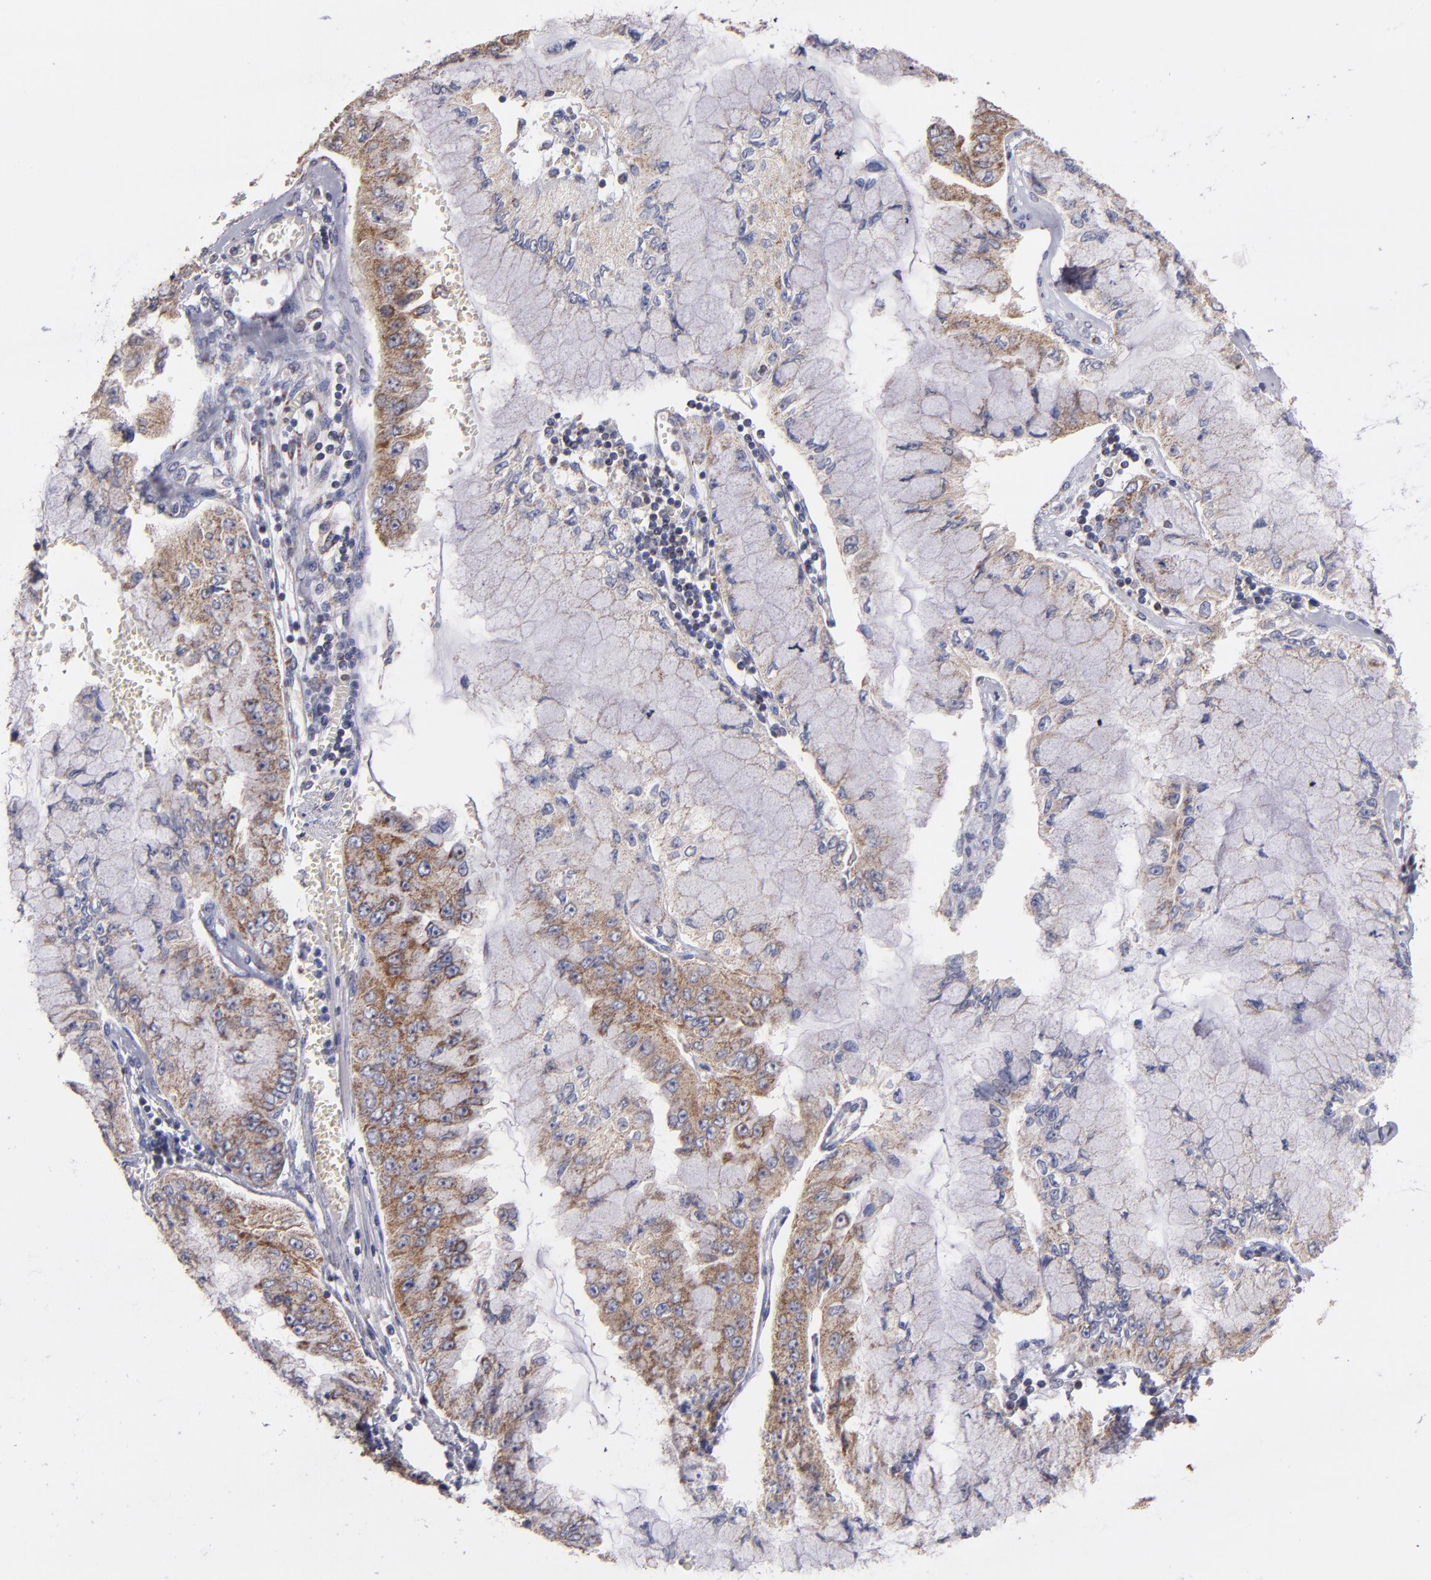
{"staining": {"intensity": "moderate", "quantity": ">75%", "location": "cytoplasmic/membranous"}, "tissue": "liver cancer", "cell_type": "Tumor cells", "image_type": "cancer", "snomed": [{"axis": "morphology", "description": "Cholangiocarcinoma"}, {"axis": "topography", "description": "Liver"}], "caption": "Tumor cells exhibit medium levels of moderate cytoplasmic/membranous staining in approximately >75% of cells in human cholangiocarcinoma (liver).", "gene": "CLTA", "patient": {"sex": "female", "age": 79}}